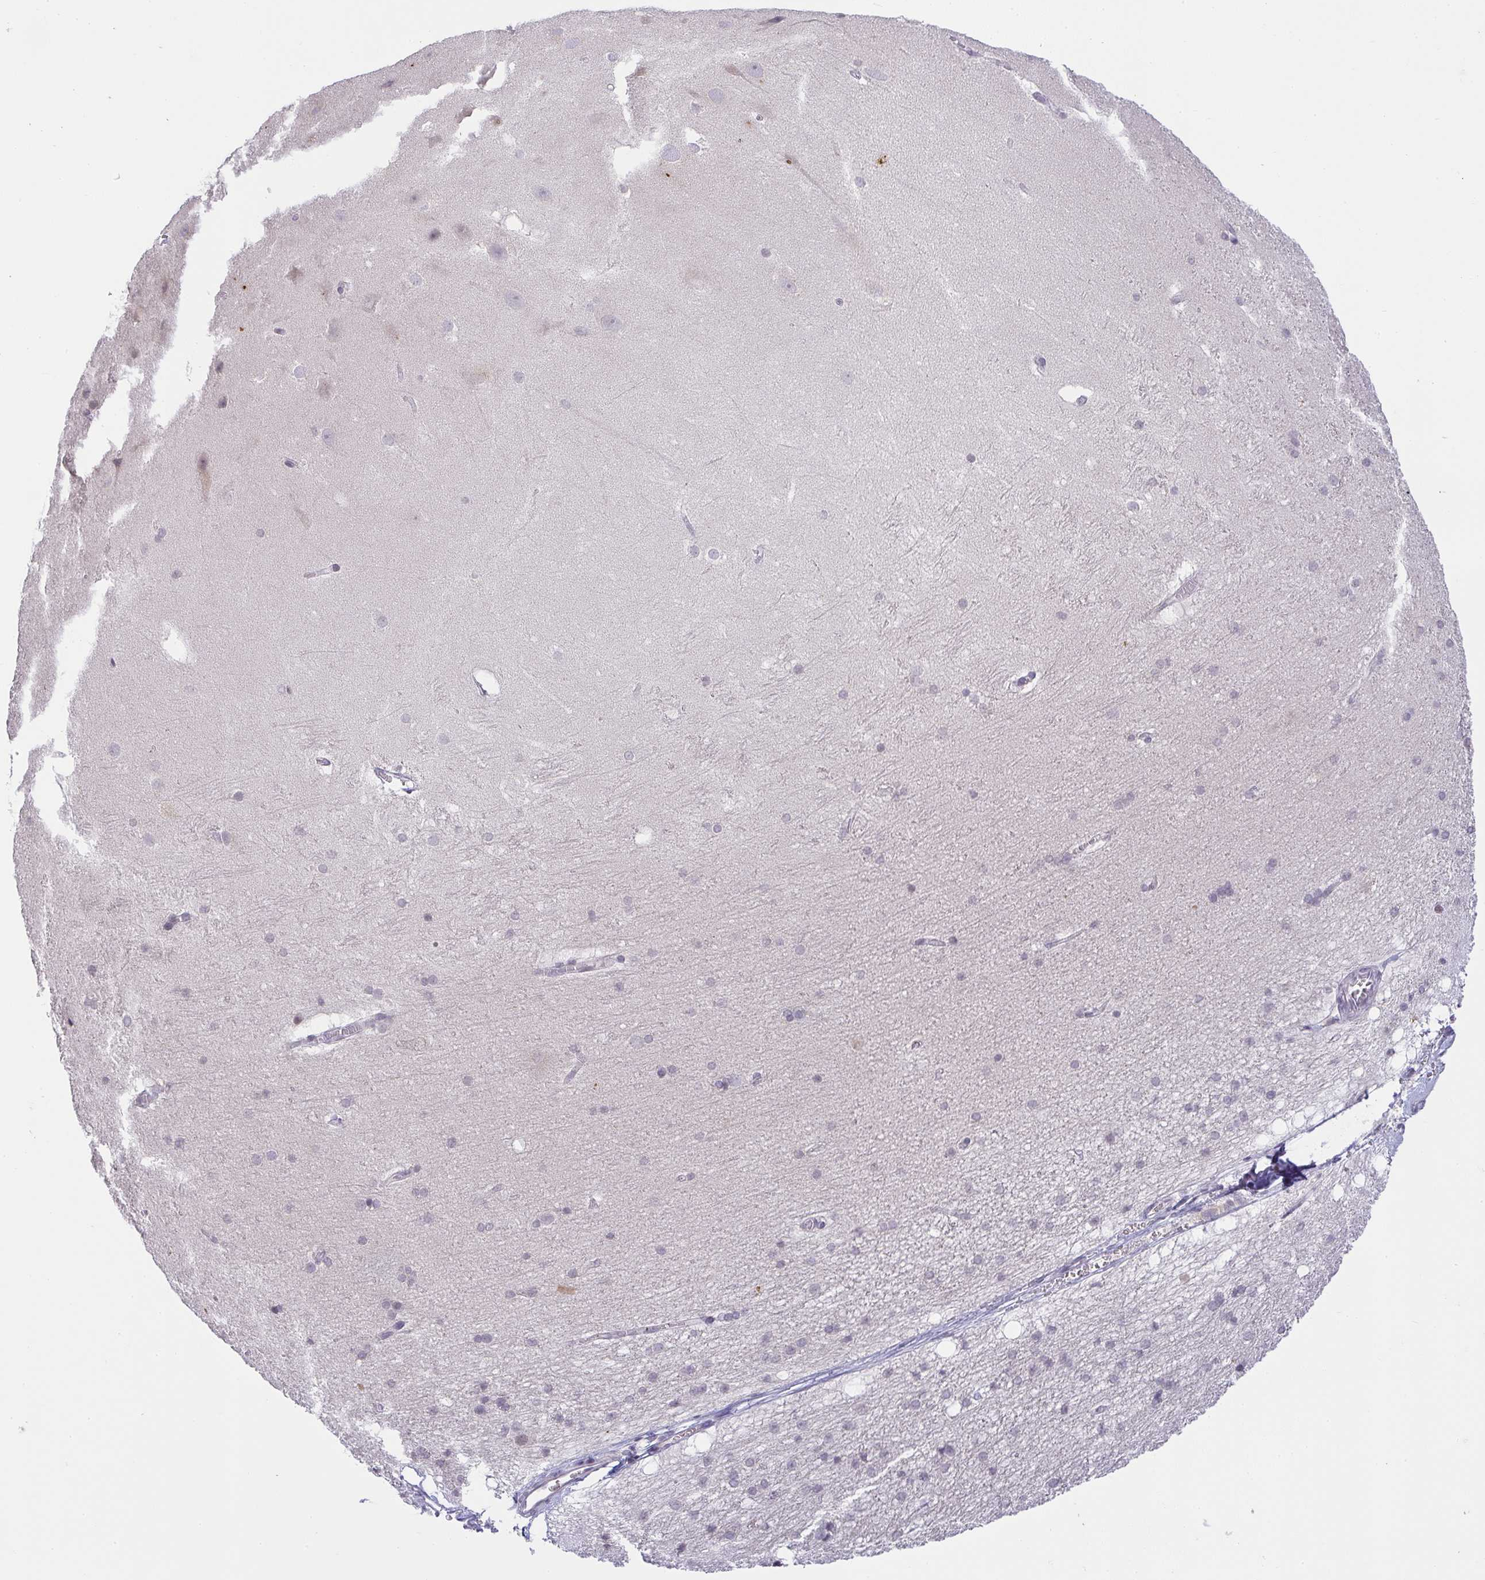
{"staining": {"intensity": "negative", "quantity": "none", "location": "none"}, "tissue": "hippocampus", "cell_type": "Glial cells", "image_type": "normal", "snomed": [{"axis": "morphology", "description": "Normal tissue, NOS"}, {"axis": "topography", "description": "Cerebral cortex"}, {"axis": "topography", "description": "Hippocampus"}], "caption": "Immunohistochemical staining of normal hippocampus demonstrates no significant positivity in glial cells.", "gene": "CACNA1S", "patient": {"sex": "female", "age": 19}}